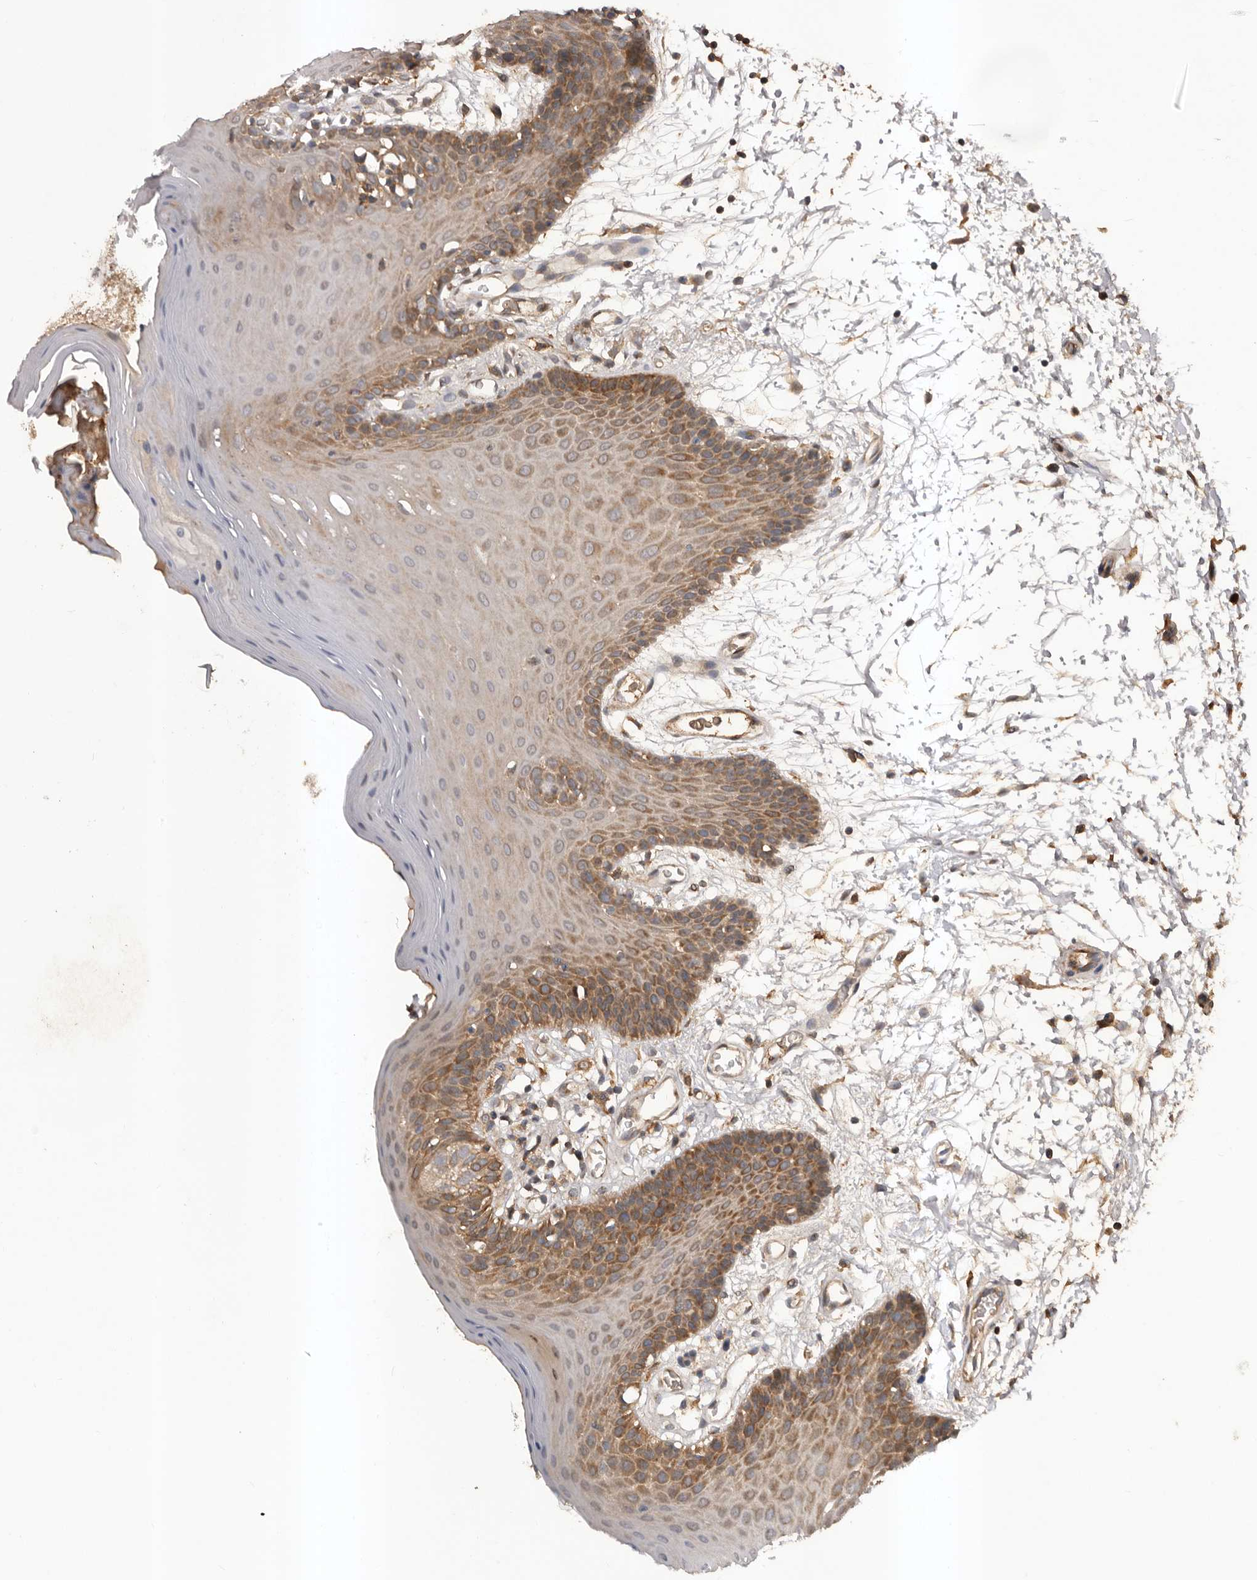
{"staining": {"intensity": "moderate", "quantity": ">75%", "location": "cytoplasmic/membranous"}, "tissue": "oral mucosa", "cell_type": "Squamous epithelial cells", "image_type": "normal", "snomed": [{"axis": "morphology", "description": "Normal tissue, NOS"}, {"axis": "morphology", "description": "Squamous cell carcinoma, NOS"}, {"axis": "topography", "description": "Skeletal muscle"}, {"axis": "topography", "description": "Oral tissue"}, {"axis": "topography", "description": "Salivary gland"}, {"axis": "topography", "description": "Head-Neck"}], "caption": "Brown immunohistochemical staining in unremarkable human oral mucosa displays moderate cytoplasmic/membranous staining in approximately >75% of squamous epithelial cells.", "gene": "SLC22A3", "patient": {"sex": "male", "age": 54}}